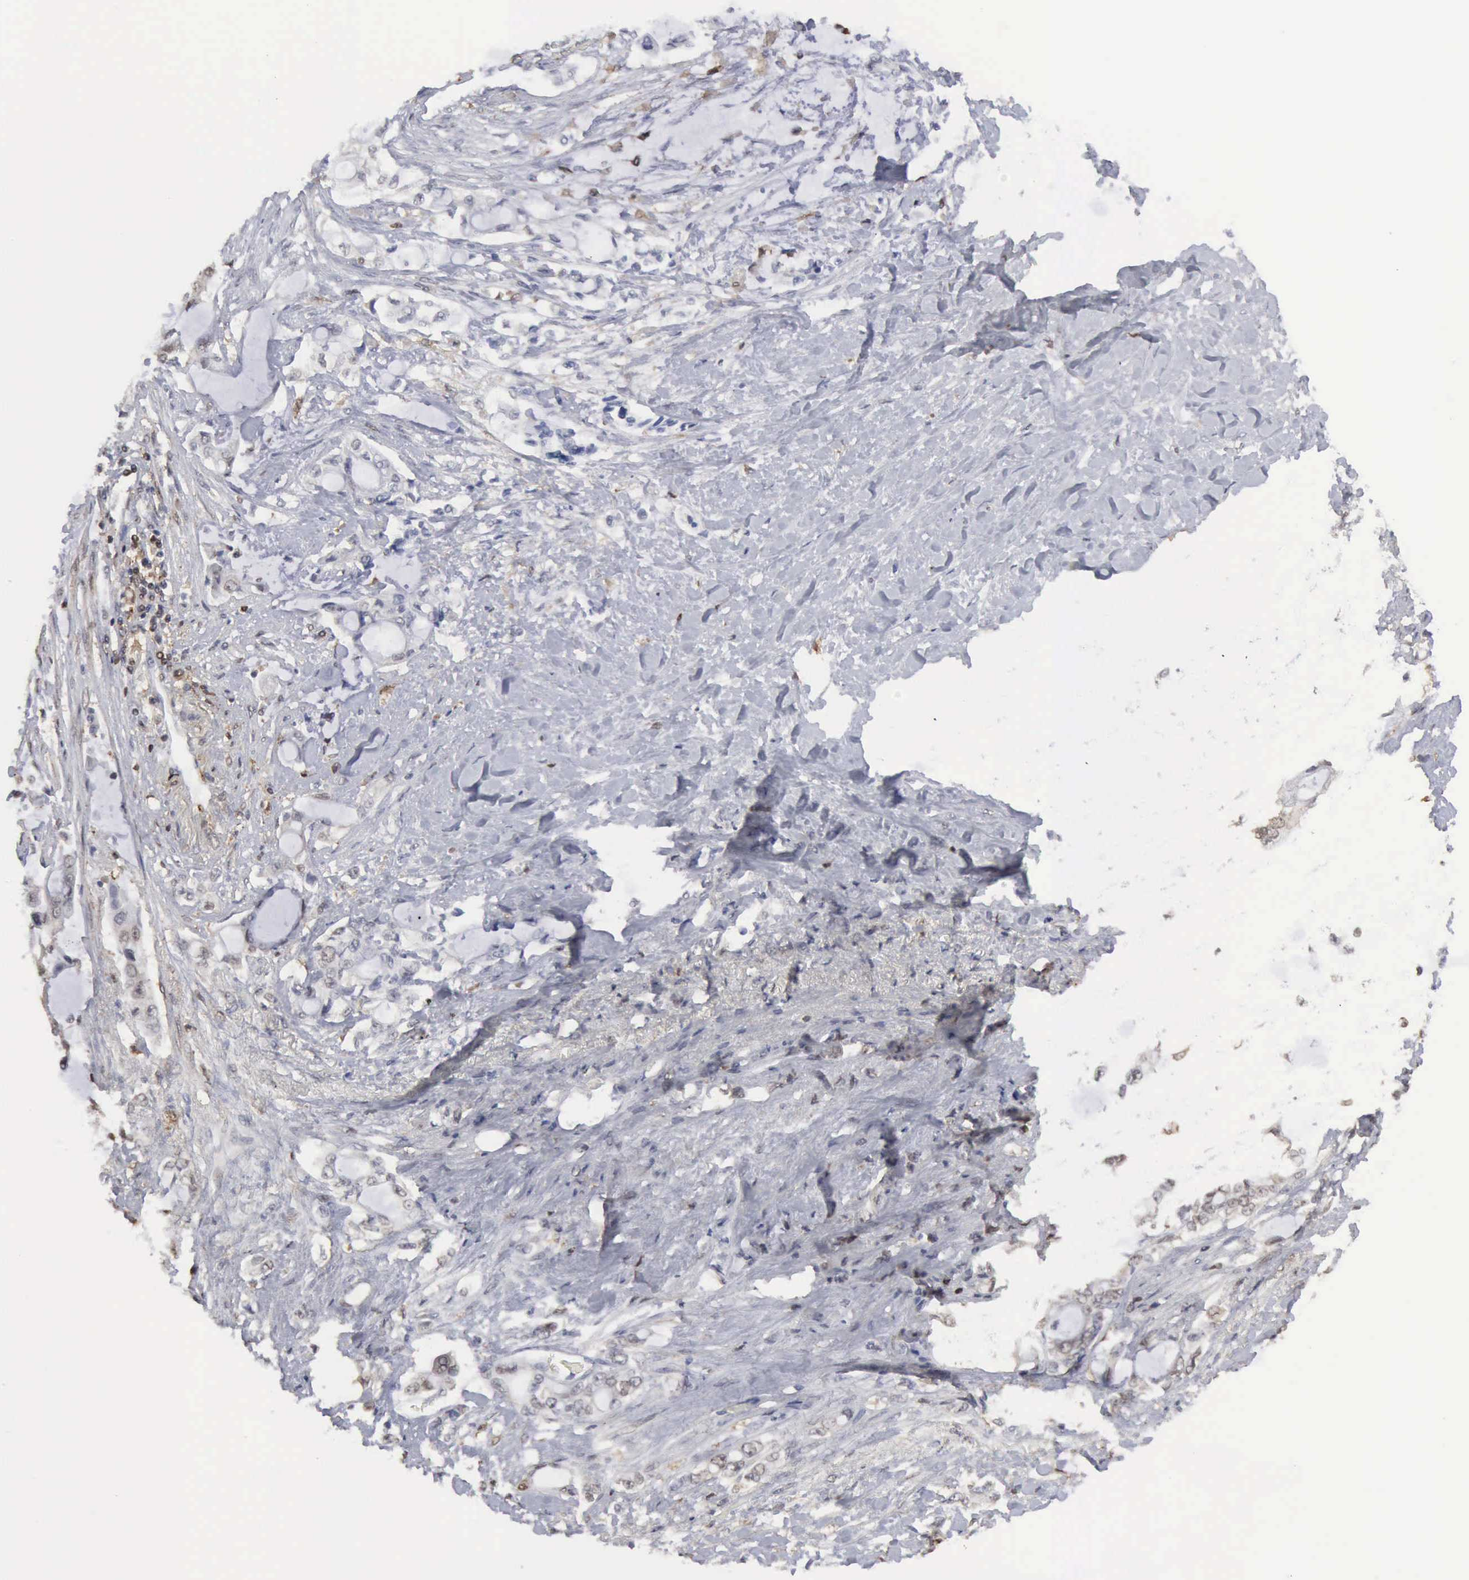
{"staining": {"intensity": "weak", "quantity": "<25%", "location": "nuclear"}, "tissue": "pancreatic cancer", "cell_type": "Tumor cells", "image_type": "cancer", "snomed": [{"axis": "morphology", "description": "Adenocarcinoma, NOS"}, {"axis": "topography", "description": "Pancreas"}], "caption": "Tumor cells show no significant expression in pancreatic cancer. (Immunohistochemistry, brightfield microscopy, high magnification).", "gene": "STAT1", "patient": {"sex": "female", "age": 70}}